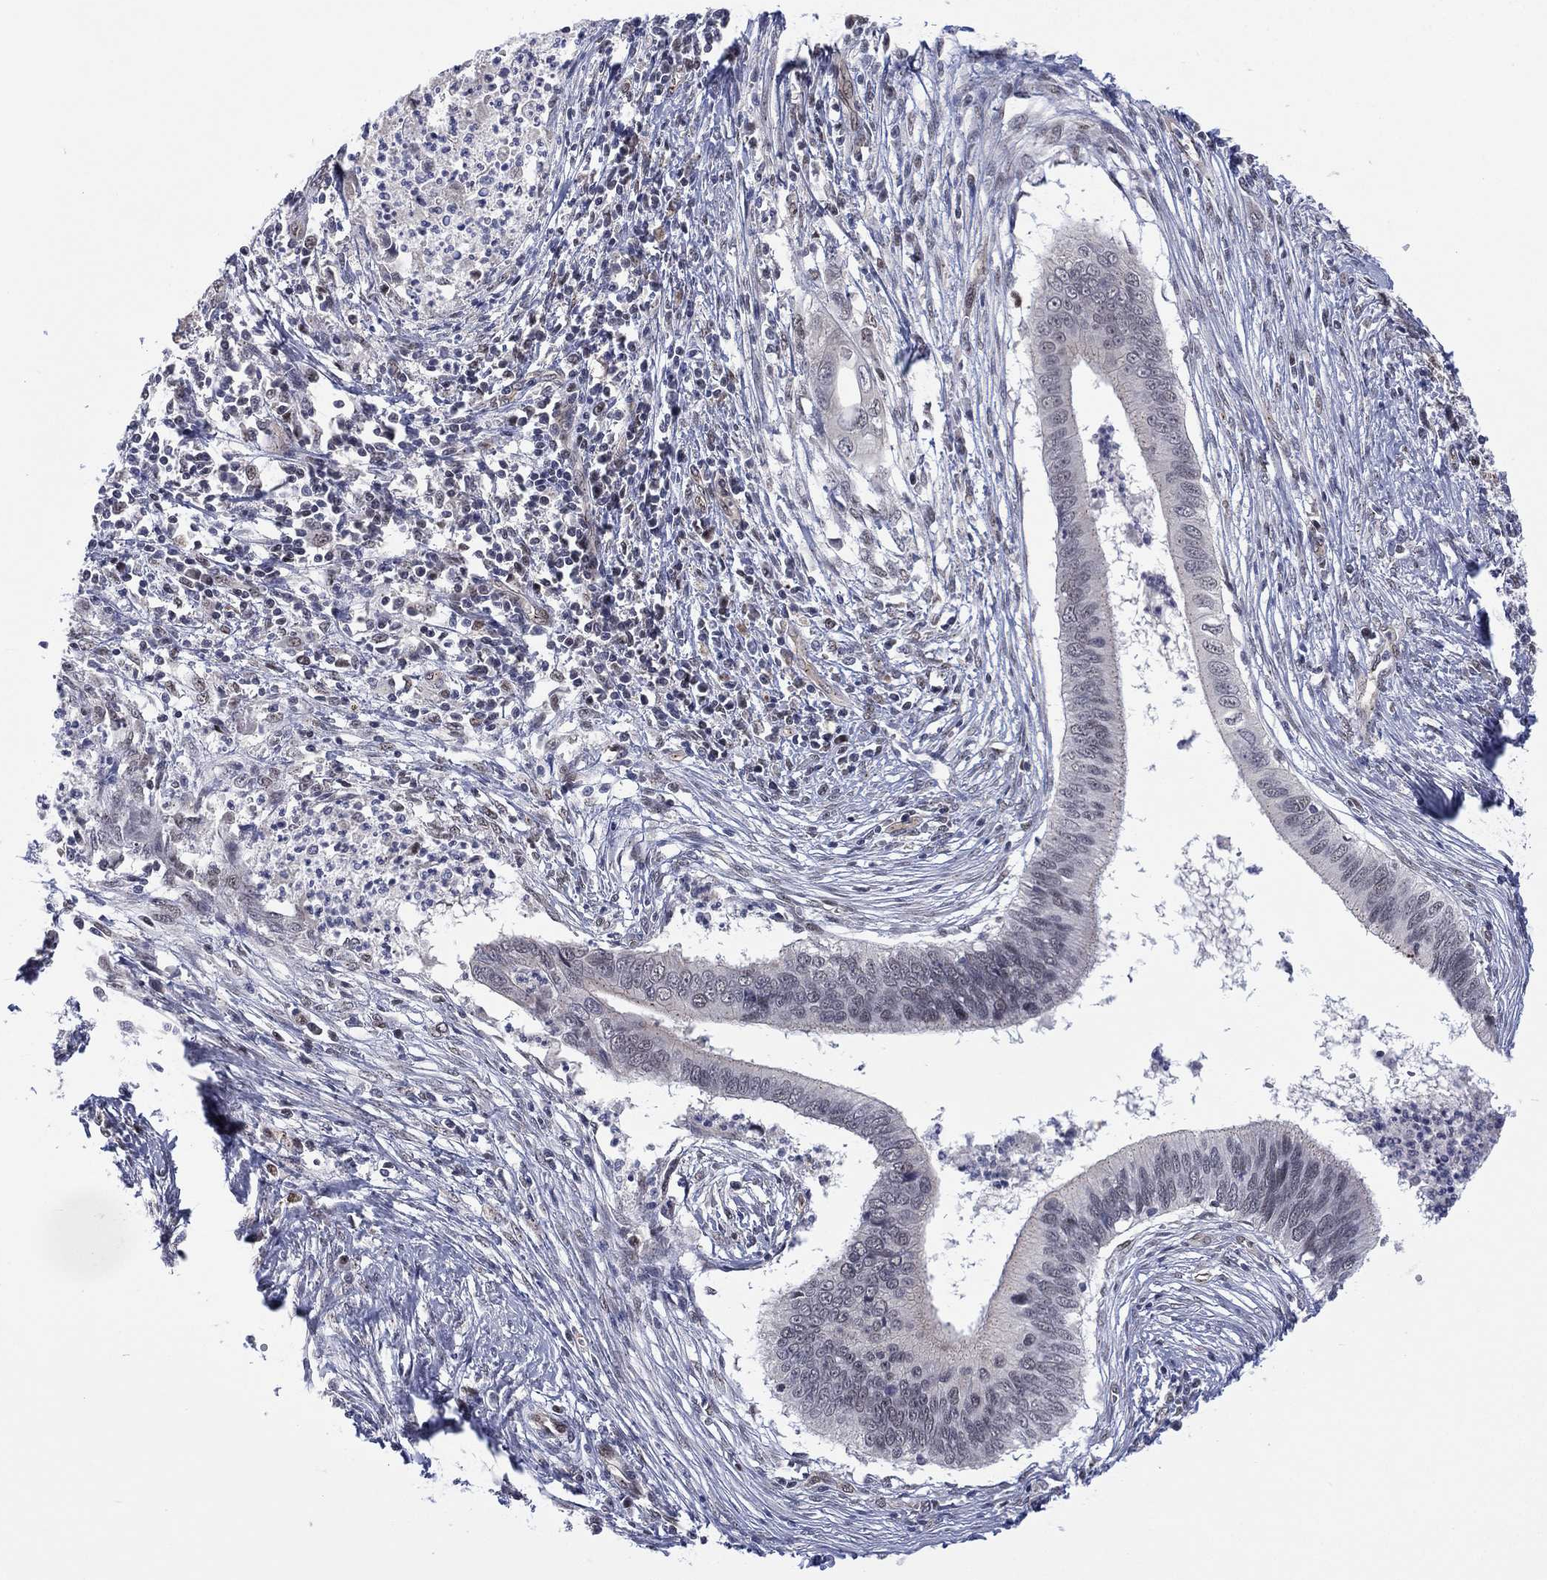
{"staining": {"intensity": "negative", "quantity": "none", "location": "none"}, "tissue": "cervical cancer", "cell_type": "Tumor cells", "image_type": "cancer", "snomed": [{"axis": "morphology", "description": "Adenocarcinoma, NOS"}, {"axis": "topography", "description": "Cervix"}], "caption": "A histopathology image of cervical adenocarcinoma stained for a protein demonstrates no brown staining in tumor cells. Nuclei are stained in blue.", "gene": "GSE1", "patient": {"sex": "female", "age": 42}}